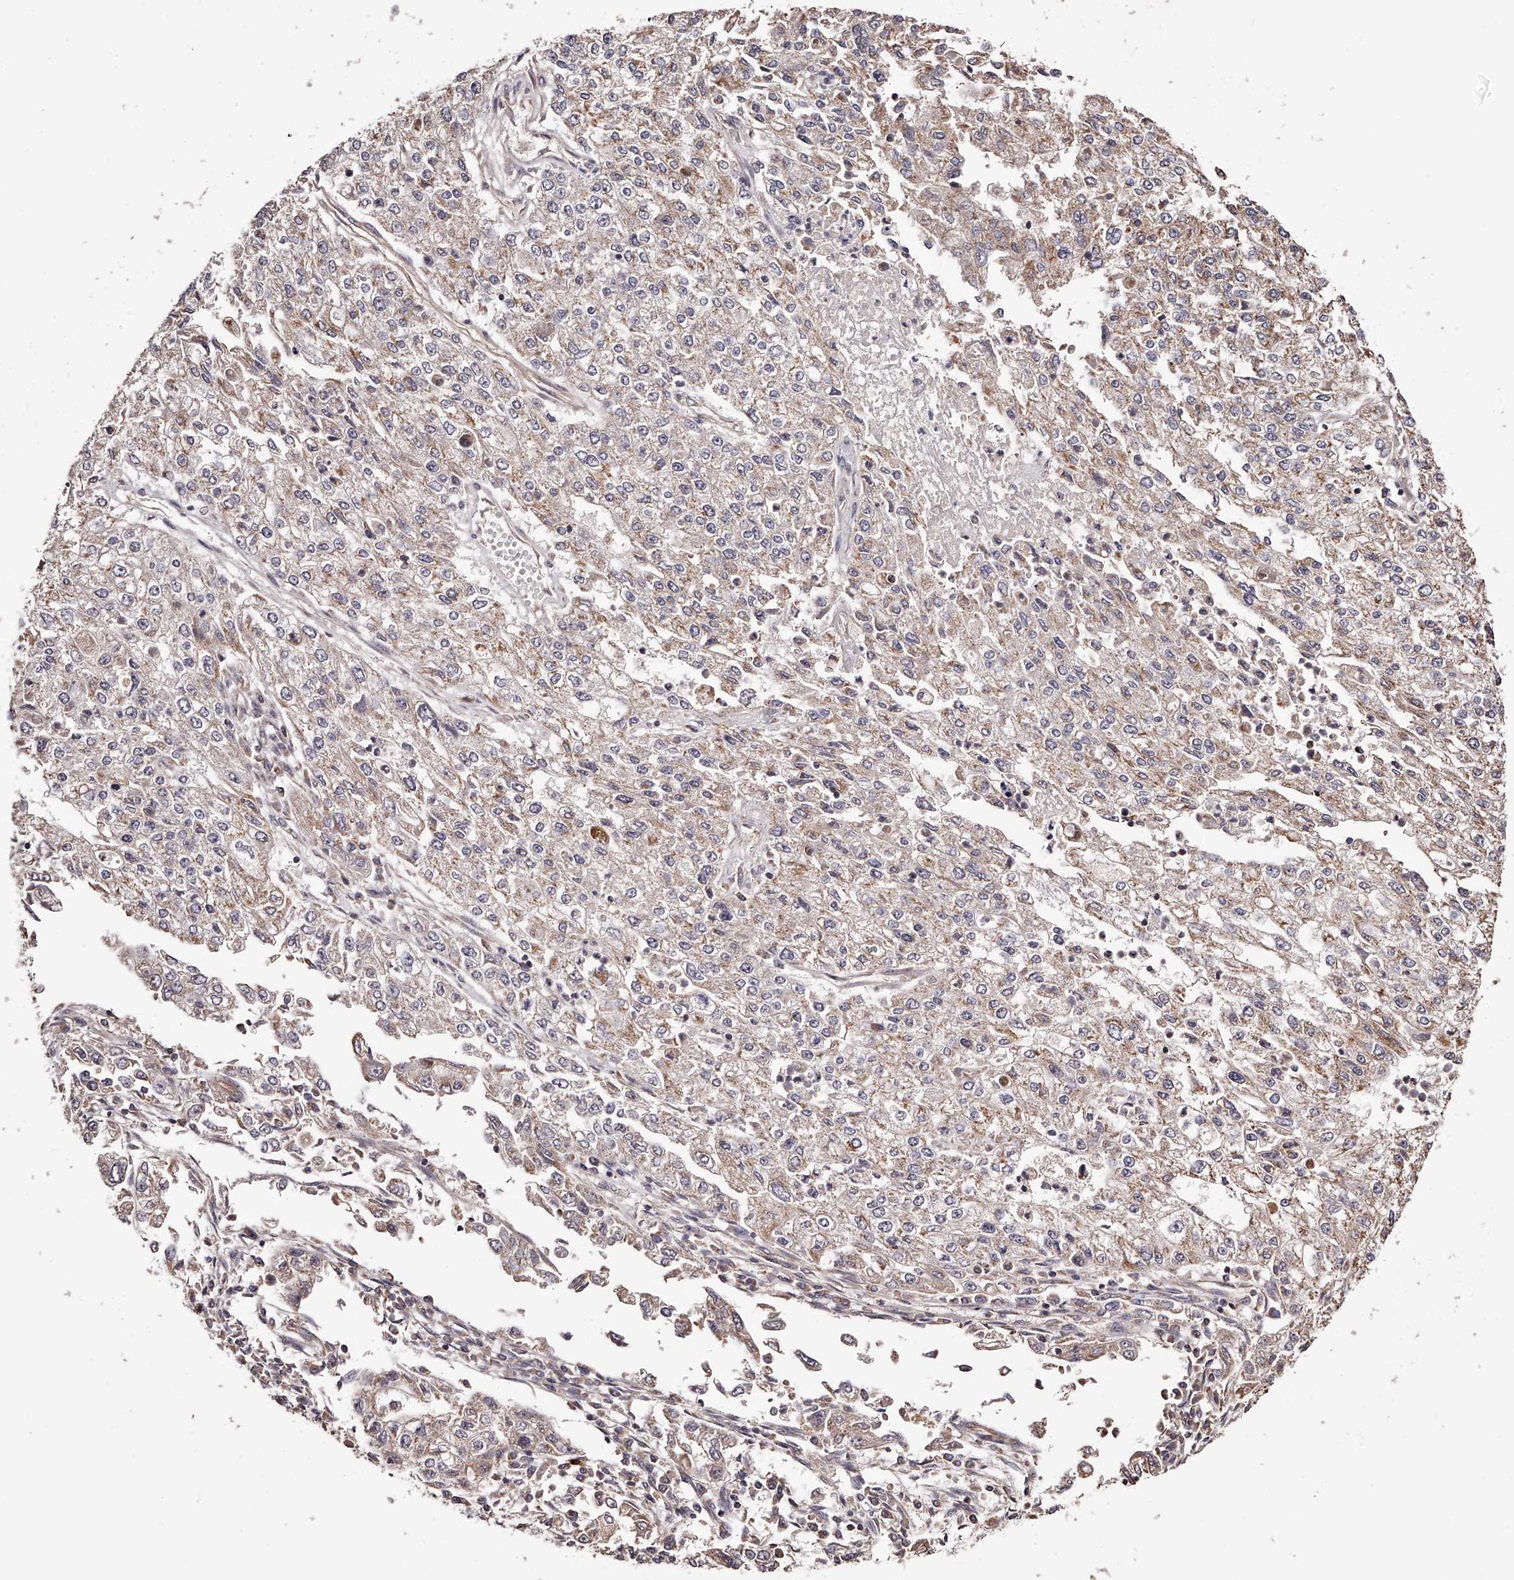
{"staining": {"intensity": "weak", "quantity": "<25%", "location": "cytoplasmic/membranous"}, "tissue": "endometrial cancer", "cell_type": "Tumor cells", "image_type": "cancer", "snomed": [{"axis": "morphology", "description": "Adenocarcinoma, NOS"}, {"axis": "topography", "description": "Endometrium"}], "caption": "An immunohistochemistry histopathology image of endometrial adenocarcinoma is shown. There is no staining in tumor cells of endometrial adenocarcinoma.", "gene": "USP21", "patient": {"sex": "female", "age": 49}}